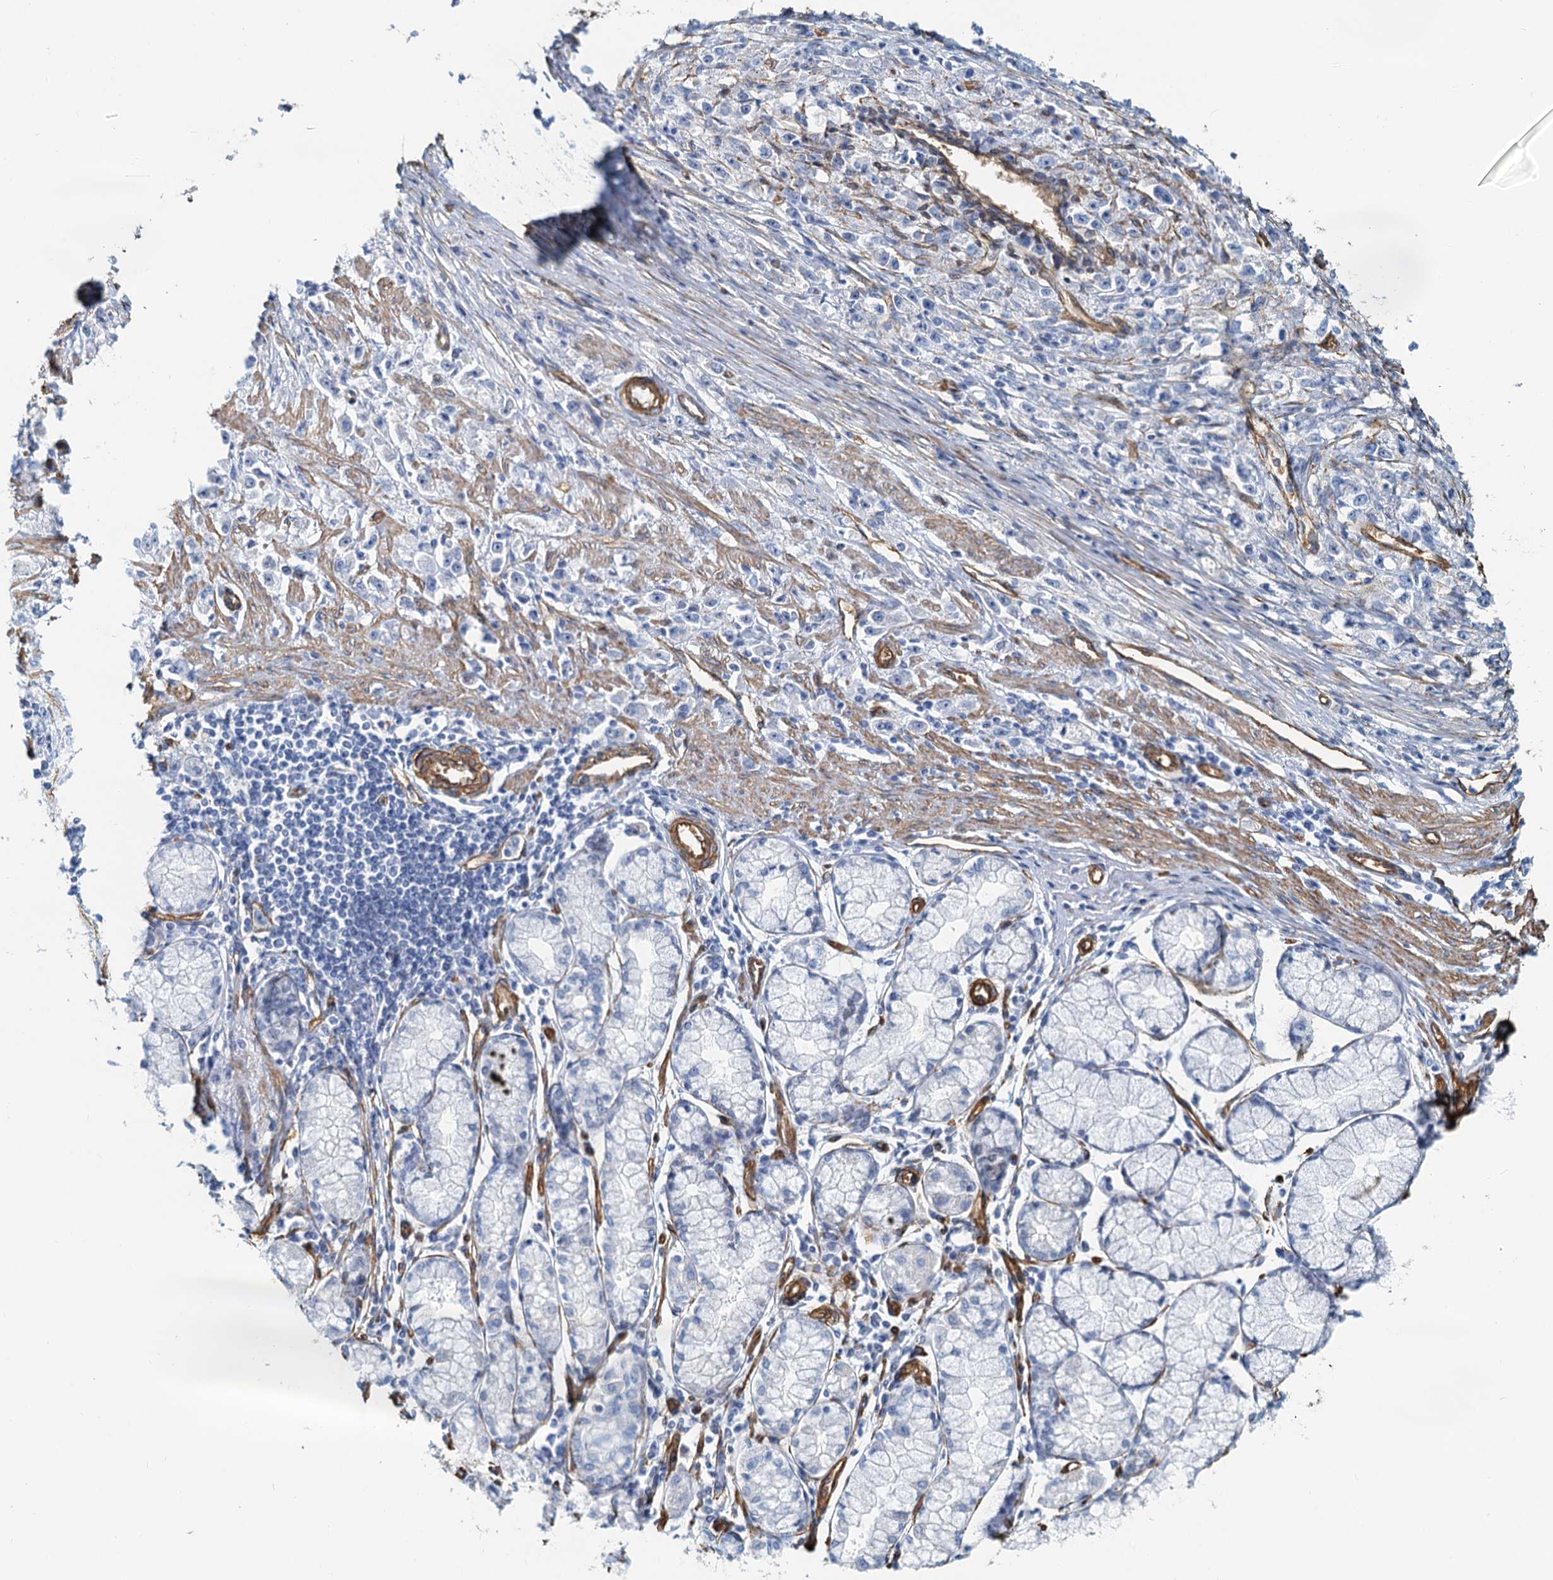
{"staining": {"intensity": "negative", "quantity": "none", "location": "none"}, "tissue": "stomach cancer", "cell_type": "Tumor cells", "image_type": "cancer", "snomed": [{"axis": "morphology", "description": "Adenocarcinoma, NOS"}, {"axis": "topography", "description": "Stomach"}], "caption": "This is an IHC histopathology image of adenocarcinoma (stomach). There is no expression in tumor cells.", "gene": "DGKG", "patient": {"sex": "female", "age": 59}}